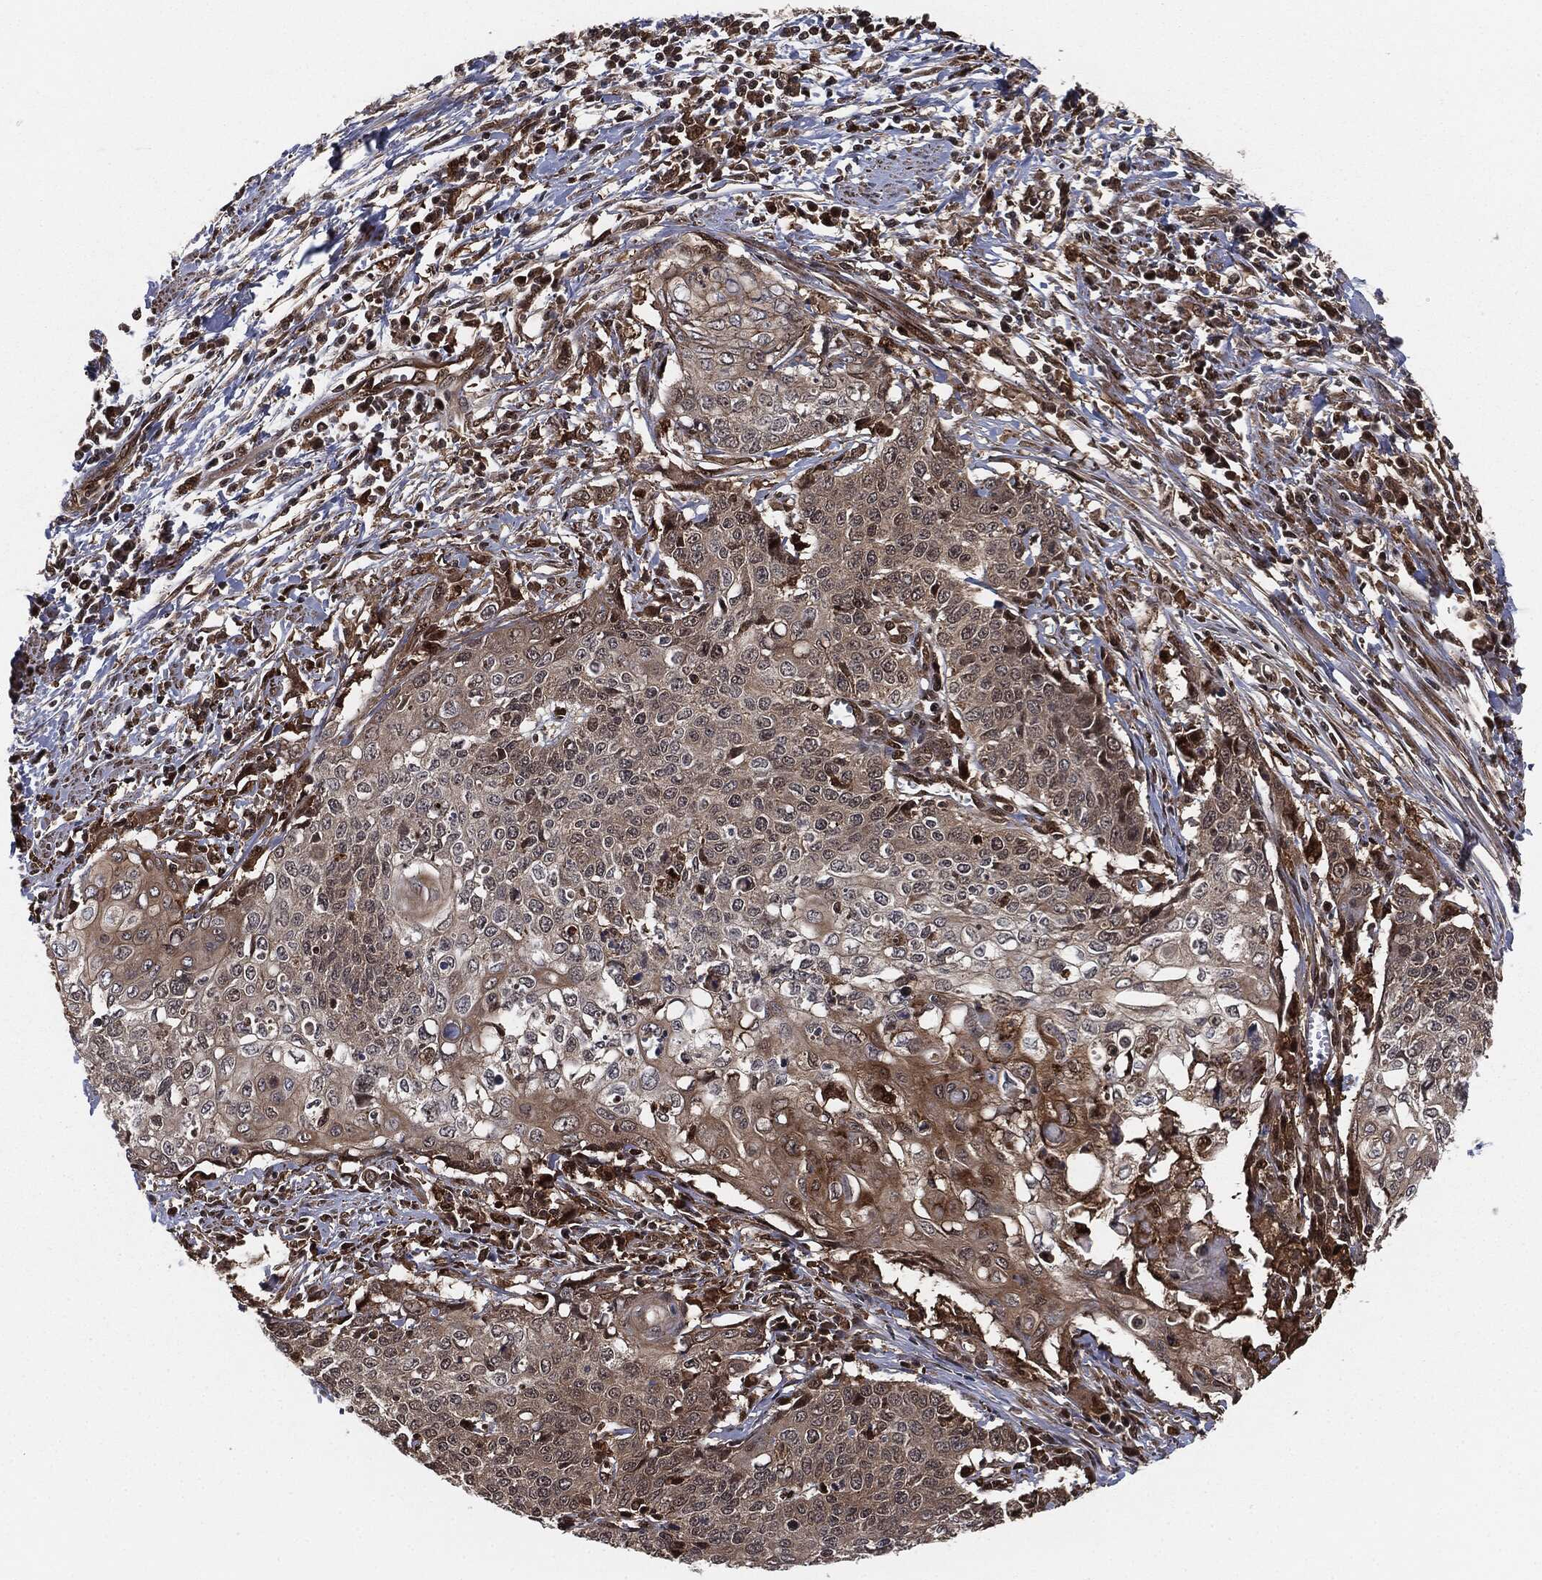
{"staining": {"intensity": "weak", "quantity": "<25%", "location": "cytoplasmic/membranous"}, "tissue": "cervical cancer", "cell_type": "Tumor cells", "image_type": "cancer", "snomed": [{"axis": "morphology", "description": "Squamous cell carcinoma, NOS"}, {"axis": "topography", "description": "Cervix"}], "caption": "DAB immunohistochemical staining of cervical squamous cell carcinoma reveals no significant staining in tumor cells. Nuclei are stained in blue.", "gene": "CAPRIN2", "patient": {"sex": "female", "age": 39}}